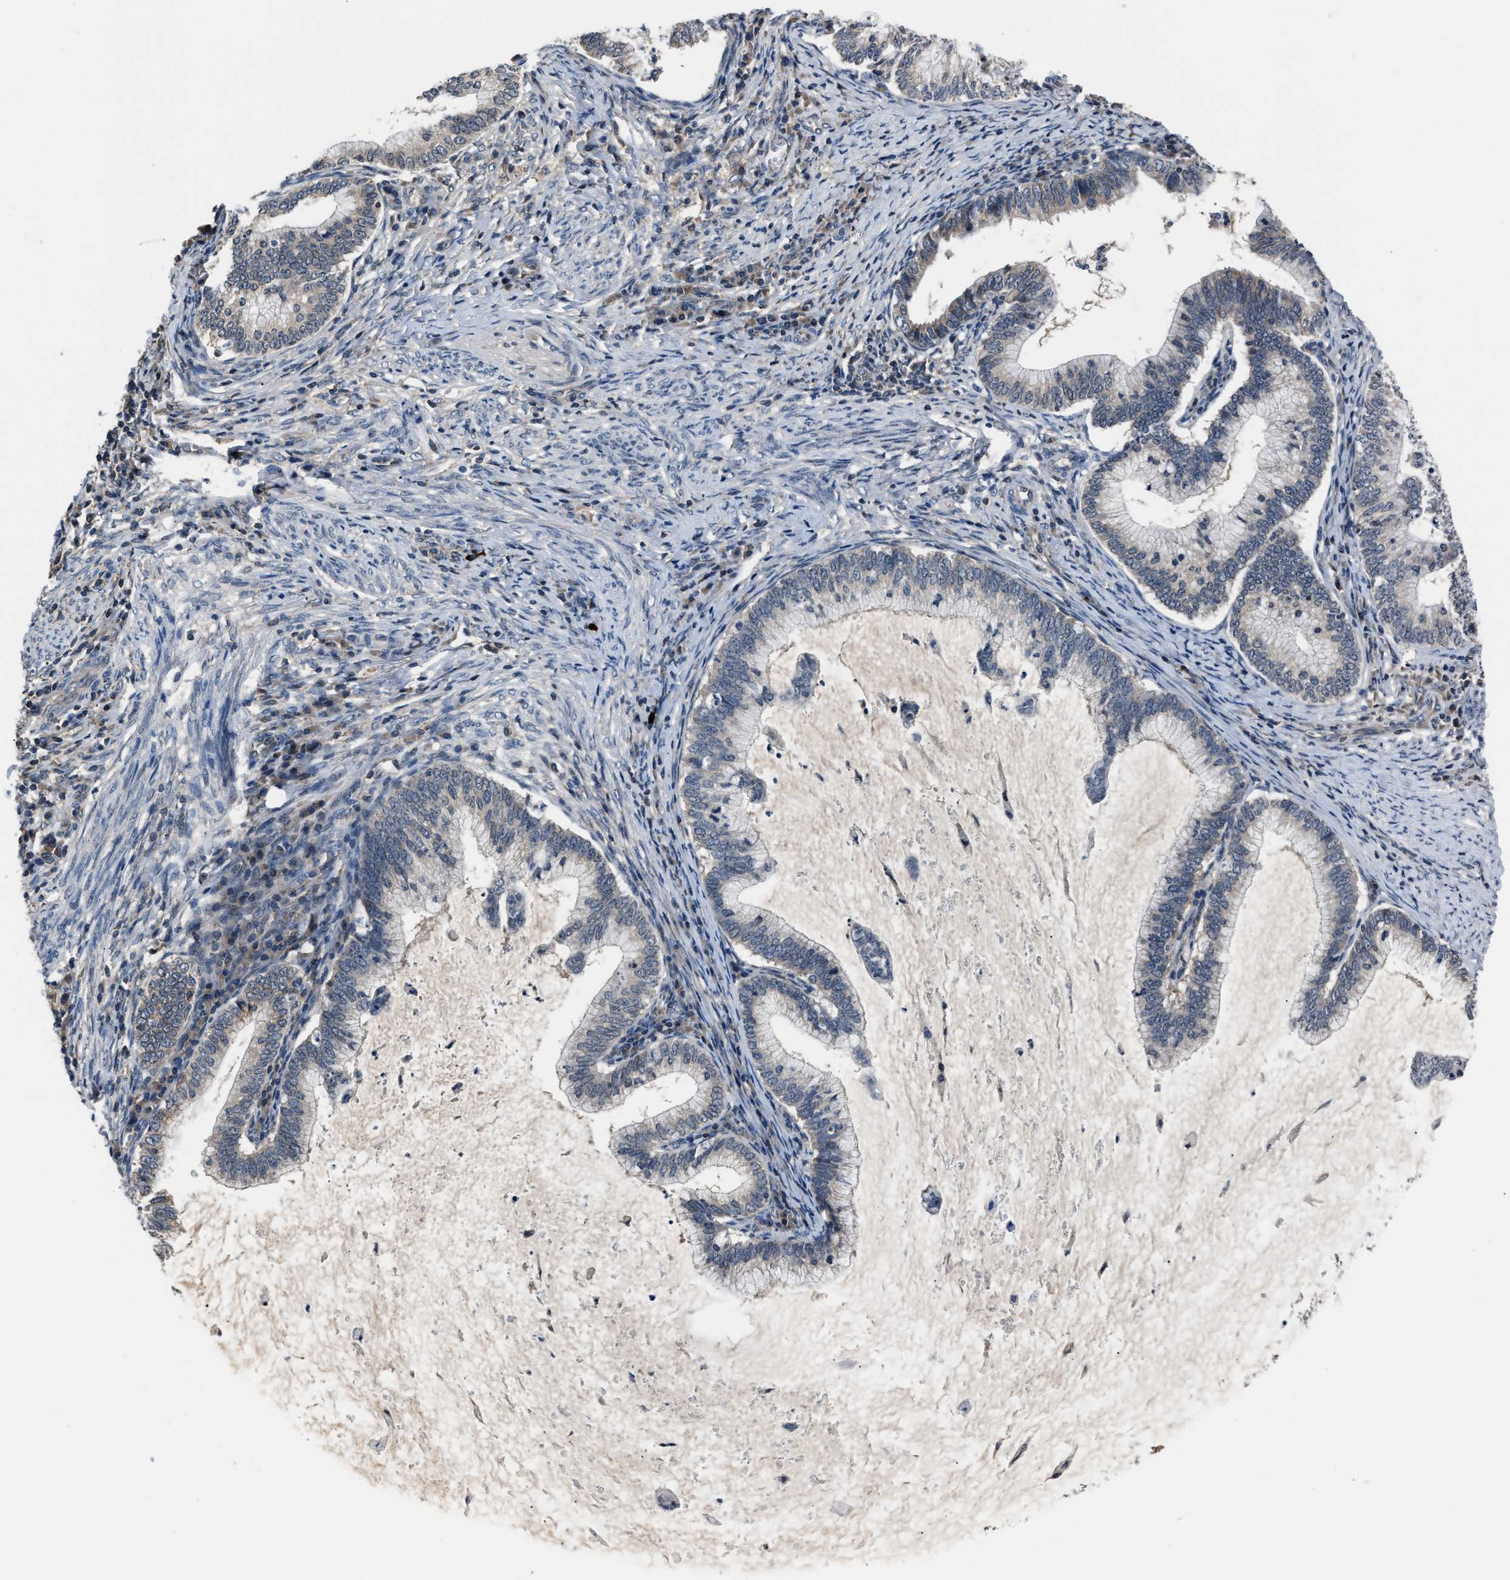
{"staining": {"intensity": "weak", "quantity": "<25%", "location": "cytoplasmic/membranous"}, "tissue": "cervical cancer", "cell_type": "Tumor cells", "image_type": "cancer", "snomed": [{"axis": "morphology", "description": "Adenocarcinoma, NOS"}, {"axis": "topography", "description": "Cervix"}], "caption": "Immunohistochemical staining of human cervical cancer reveals no significant expression in tumor cells.", "gene": "TNRC18", "patient": {"sex": "female", "age": 36}}